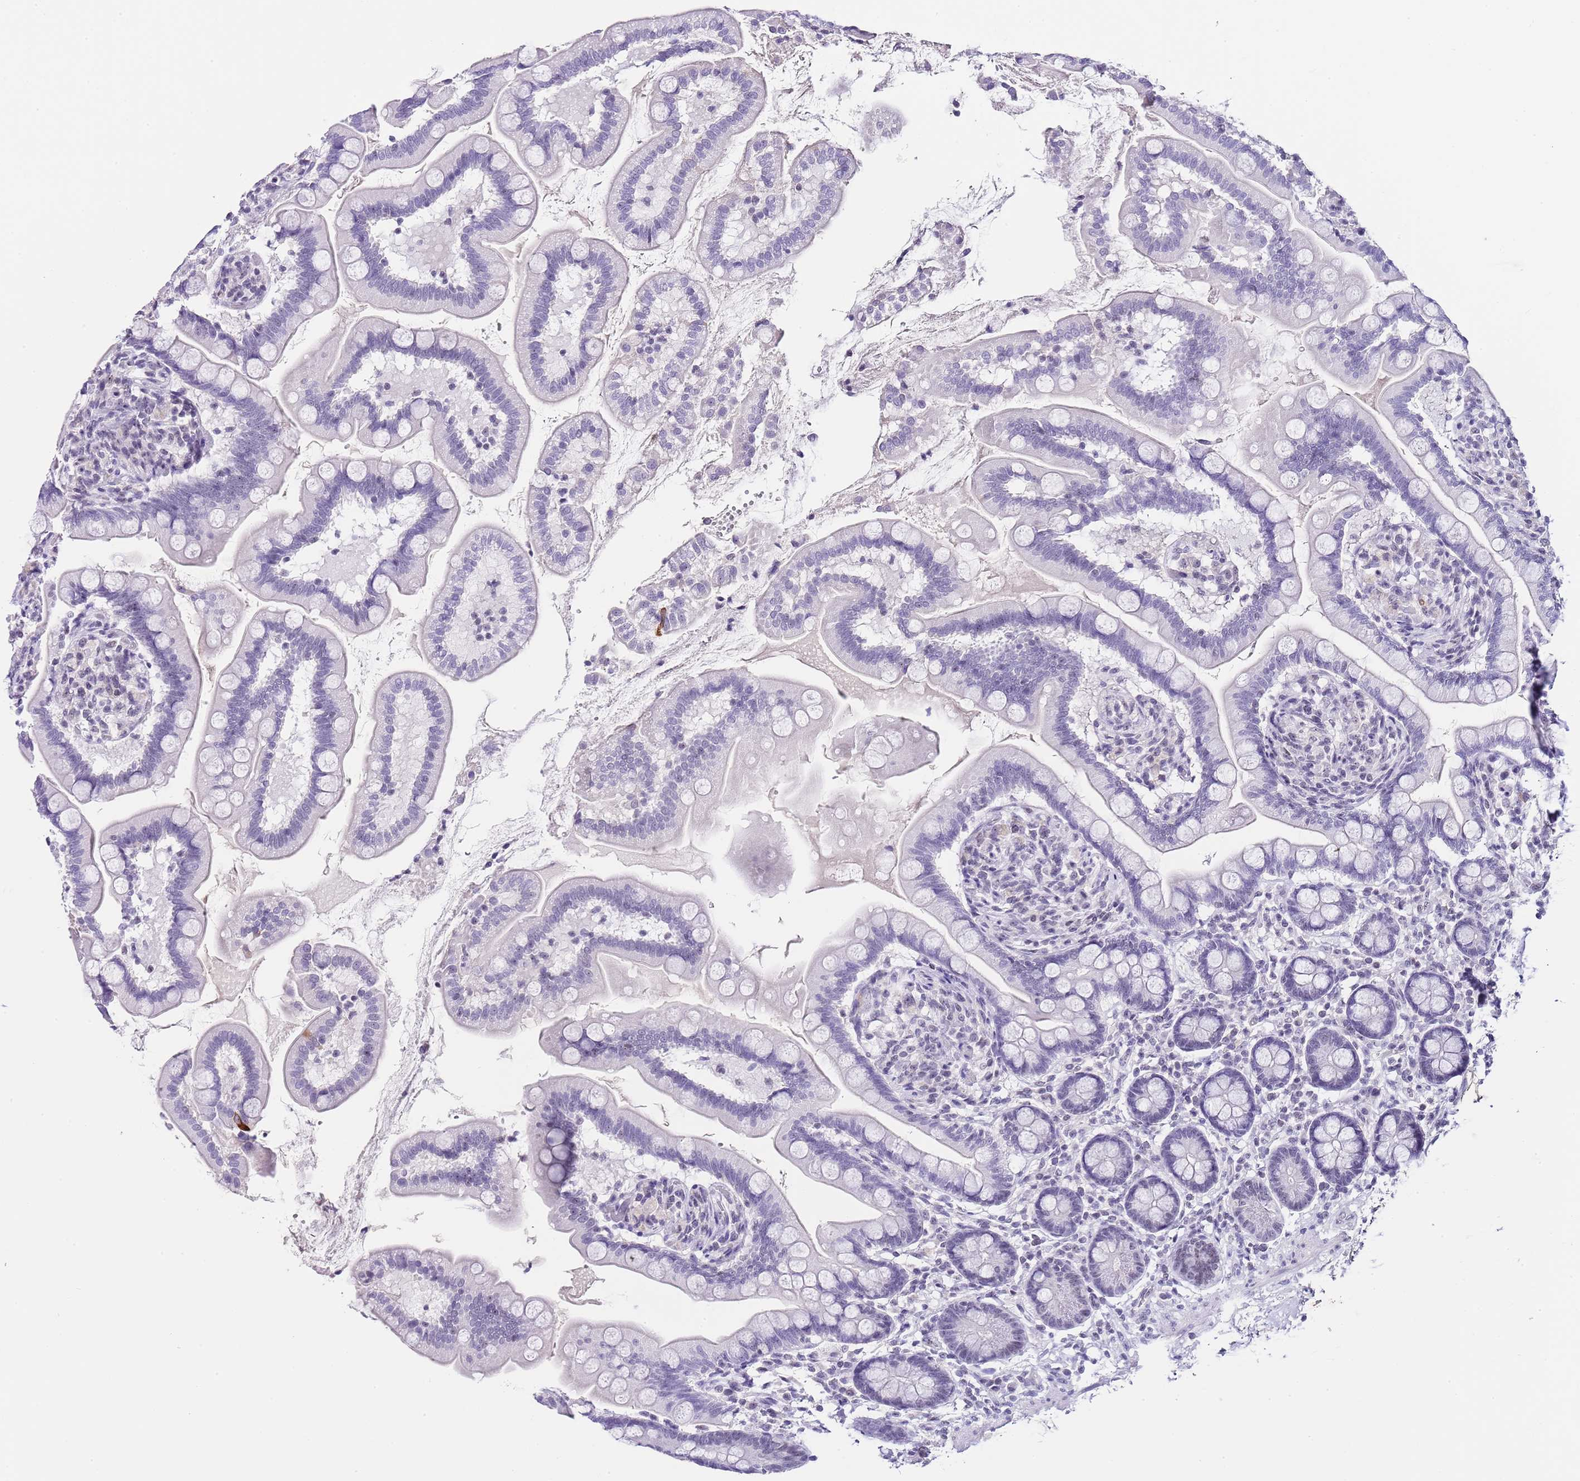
{"staining": {"intensity": "weak", "quantity": "25%-75%", "location": "nuclear"}, "tissue": "small intestine", "cell_type": "Glandular cells", "image_type": "normal", "snomed": [{"axis": "morphology", "description": "Normal tissue, NOS"}, {"axis": "topography", "description": "Small intestine"}], "caption": "About 25%-75% of glandular cells in normal small intestine demonstrate weak nuclear protein staining as visualized by brown immunohistochemical staining.", "gene": "NOP56", "patient": {"sex": "female", "age": 64}}